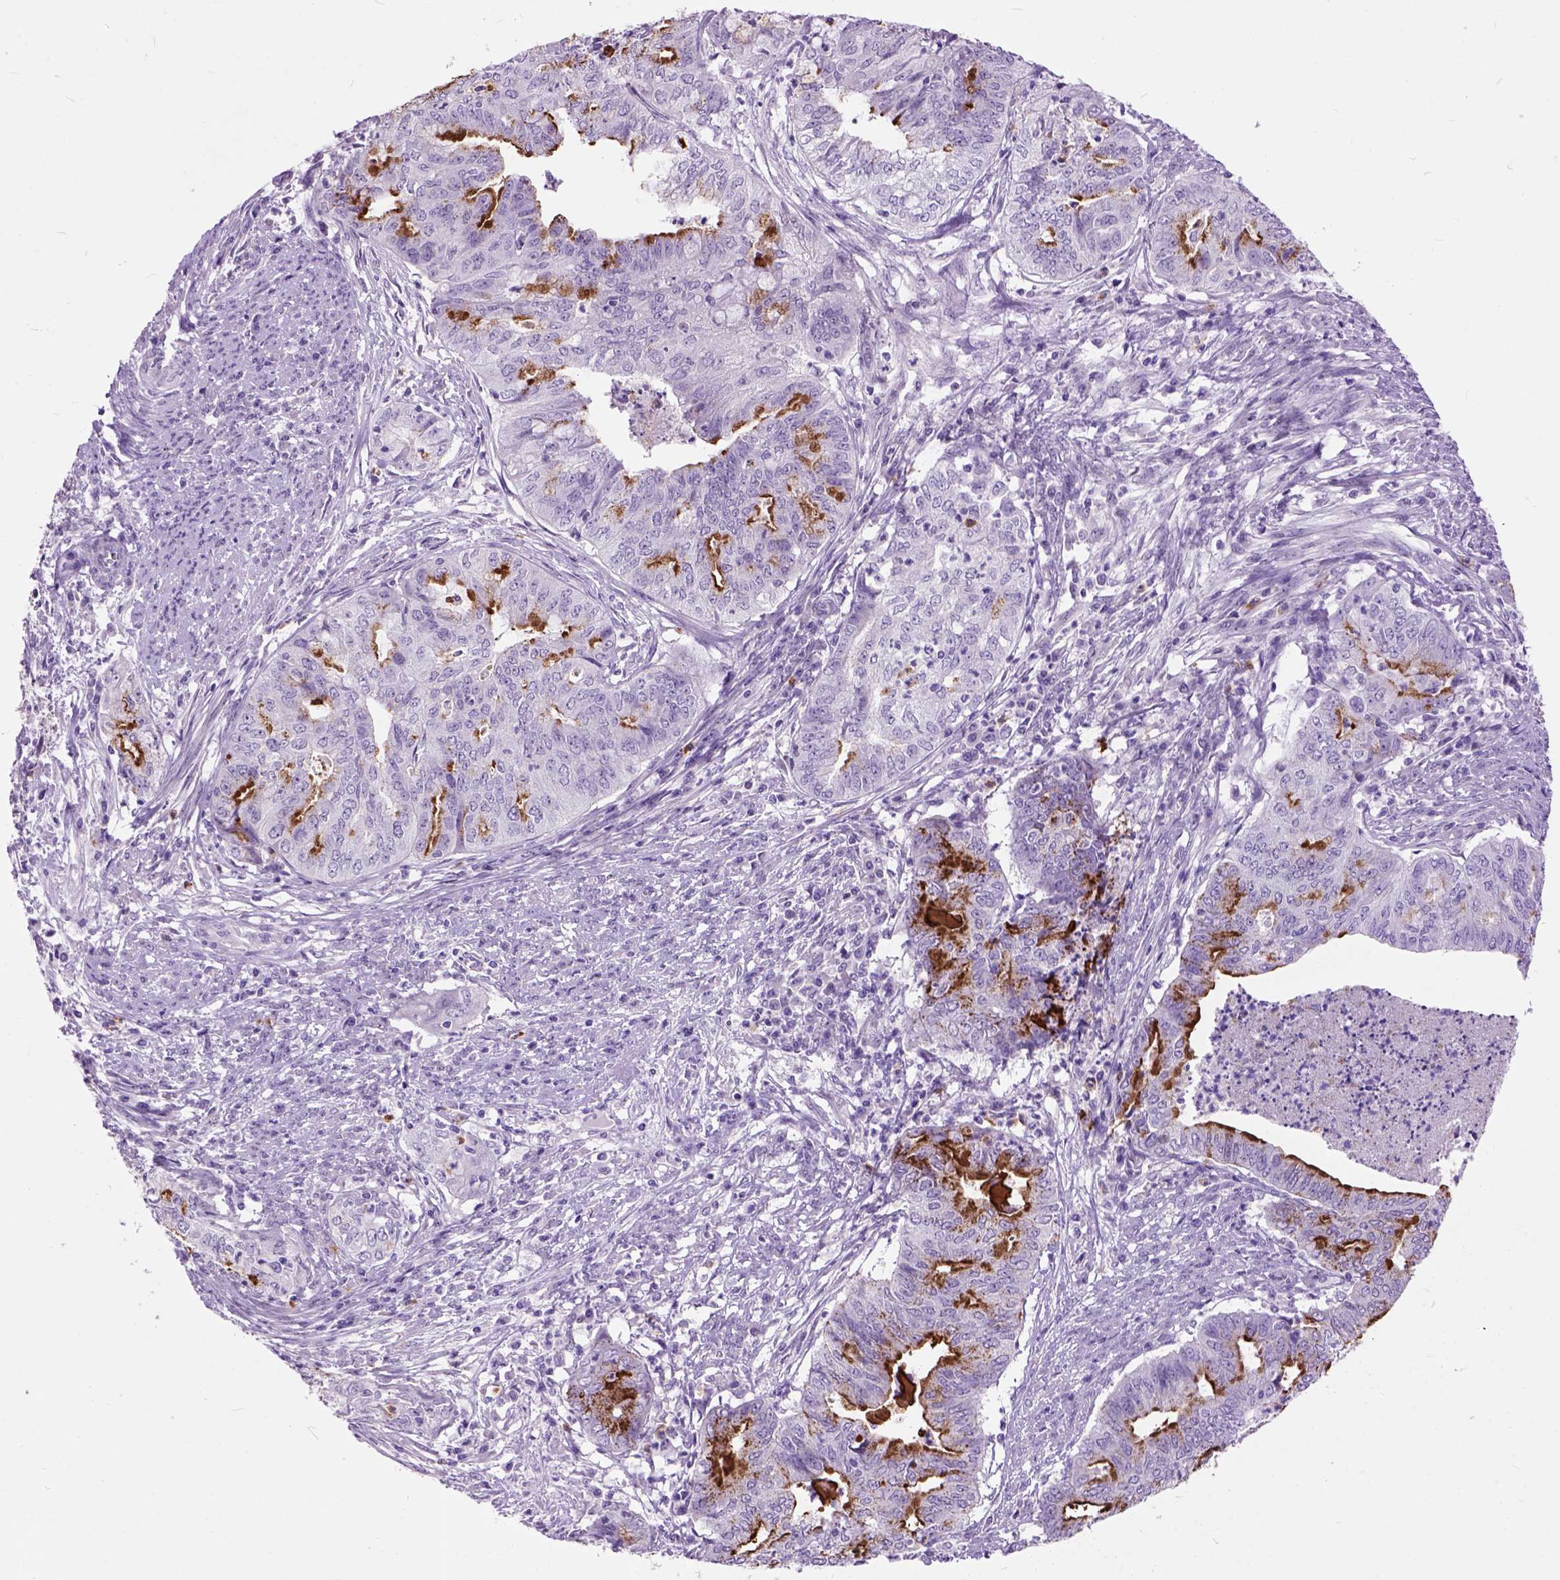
{"staining": {"intensity": "strong", "quantity": "<25%", "location": "cytoplasmic/membranous"}, "tissue": "endometrial cancer", "cell_type": "Tumor cells", "image_type": "cancer", "snomed": [{"axis": "morphology", "description": "Adenocarcinoma, NOS"}, {"axis": "topography", "description": "Endometrium"}], "caption": "This photomicrograph demonstrates immunohistochemistry staining of human endometrial adenocarcinoma, with medium strong cytoplasmic/membranous positivity in about <25% of tumor cells.", "gene": "MAPT", "patient": {"sex": "female", "age": 79}}